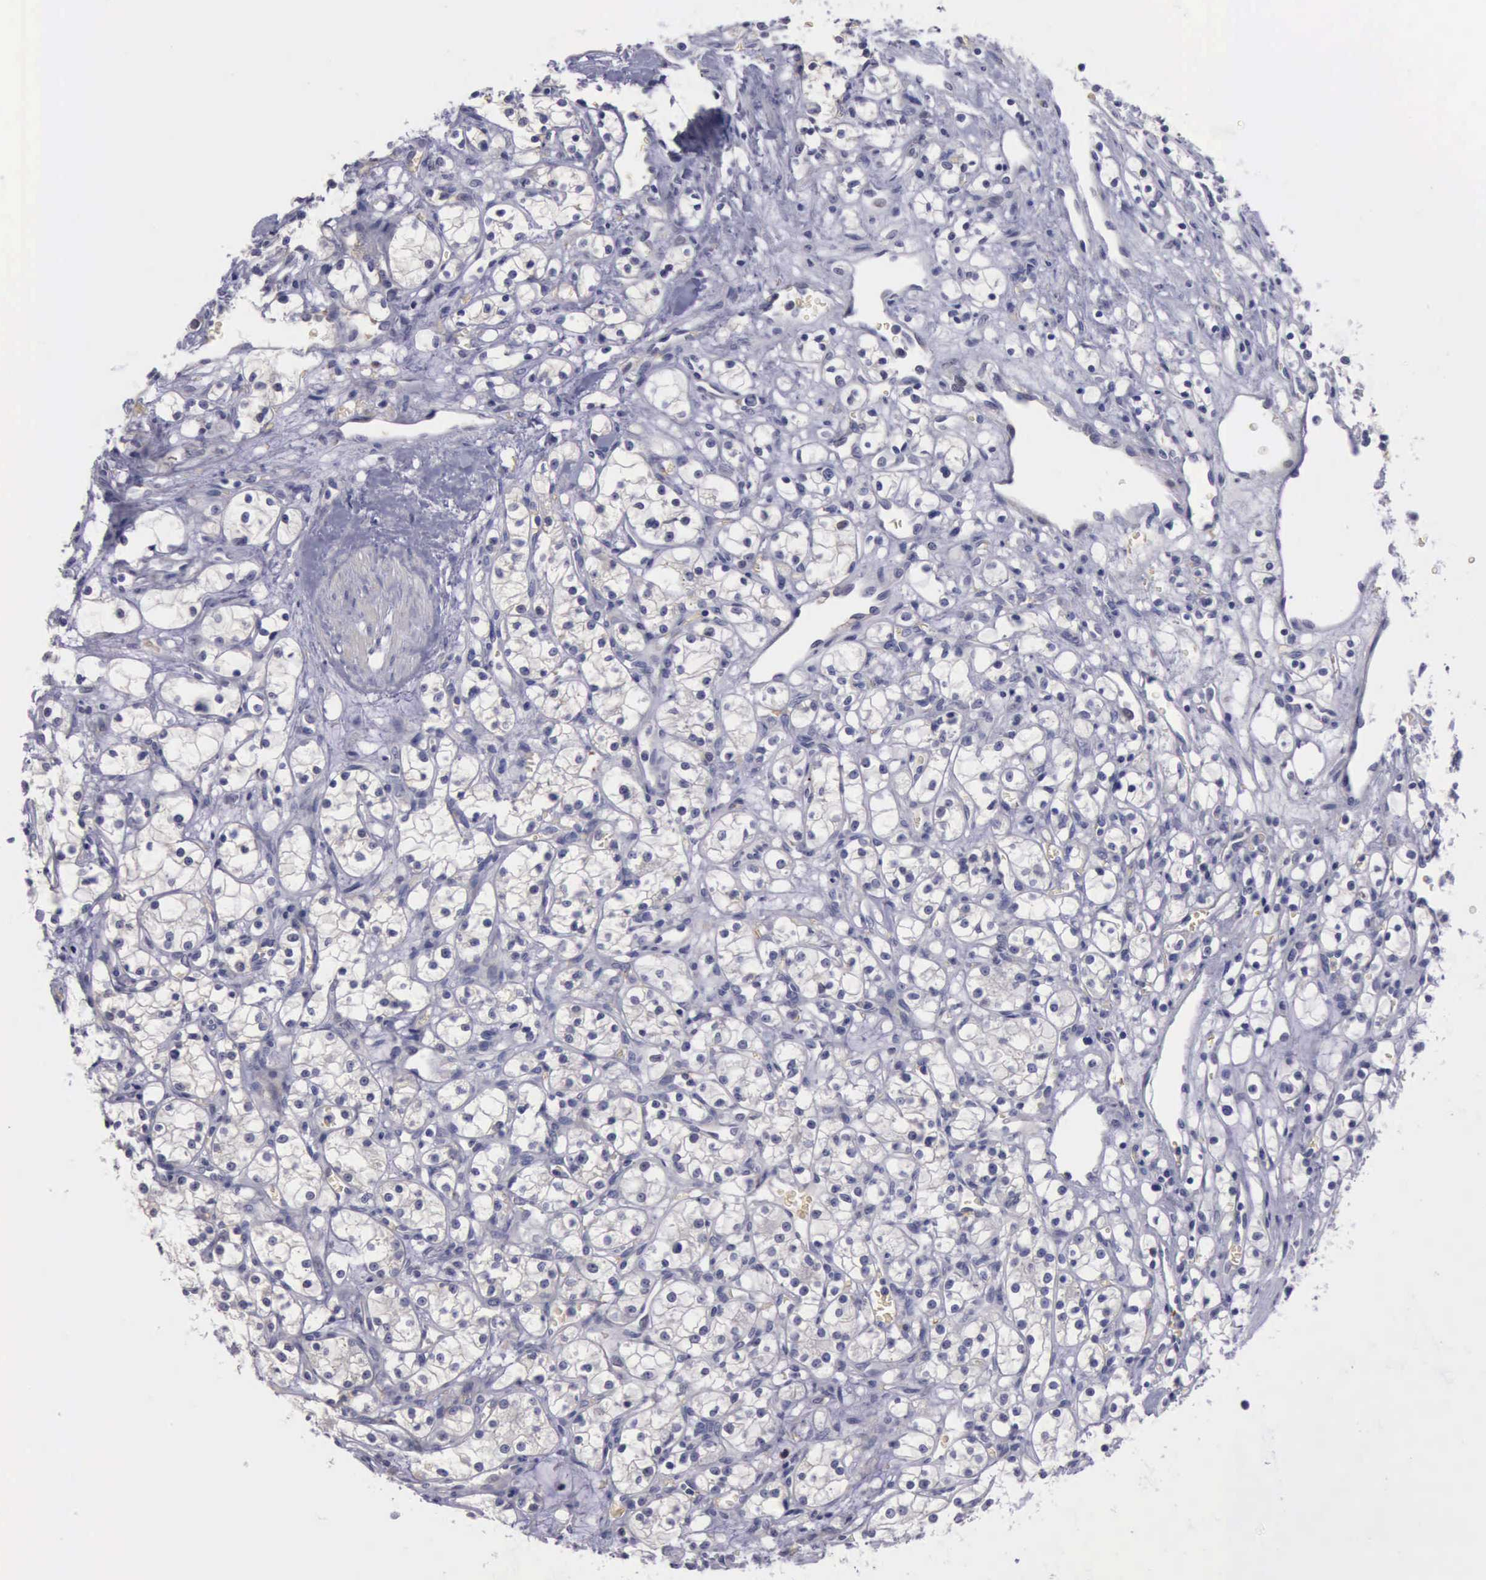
{"staining": {"intensity": "negative", "quantity": "none", "location": "none"}, "tissue": "renal cancer", "cell_type": "Tumor cells", "image_type": "cancer", "snomed": [{"axis": "morphology", "description": "Adenocarcinoma, NOS"}, {"axis": "topography", "description": "Kidney"}], "caption": "Renal cancer (adenocarcinoma) stained for a protein using IHC reveals no positivity tumor cells.", "gene": "CEP128", "patient": {"sex": "male", "age": 61}}